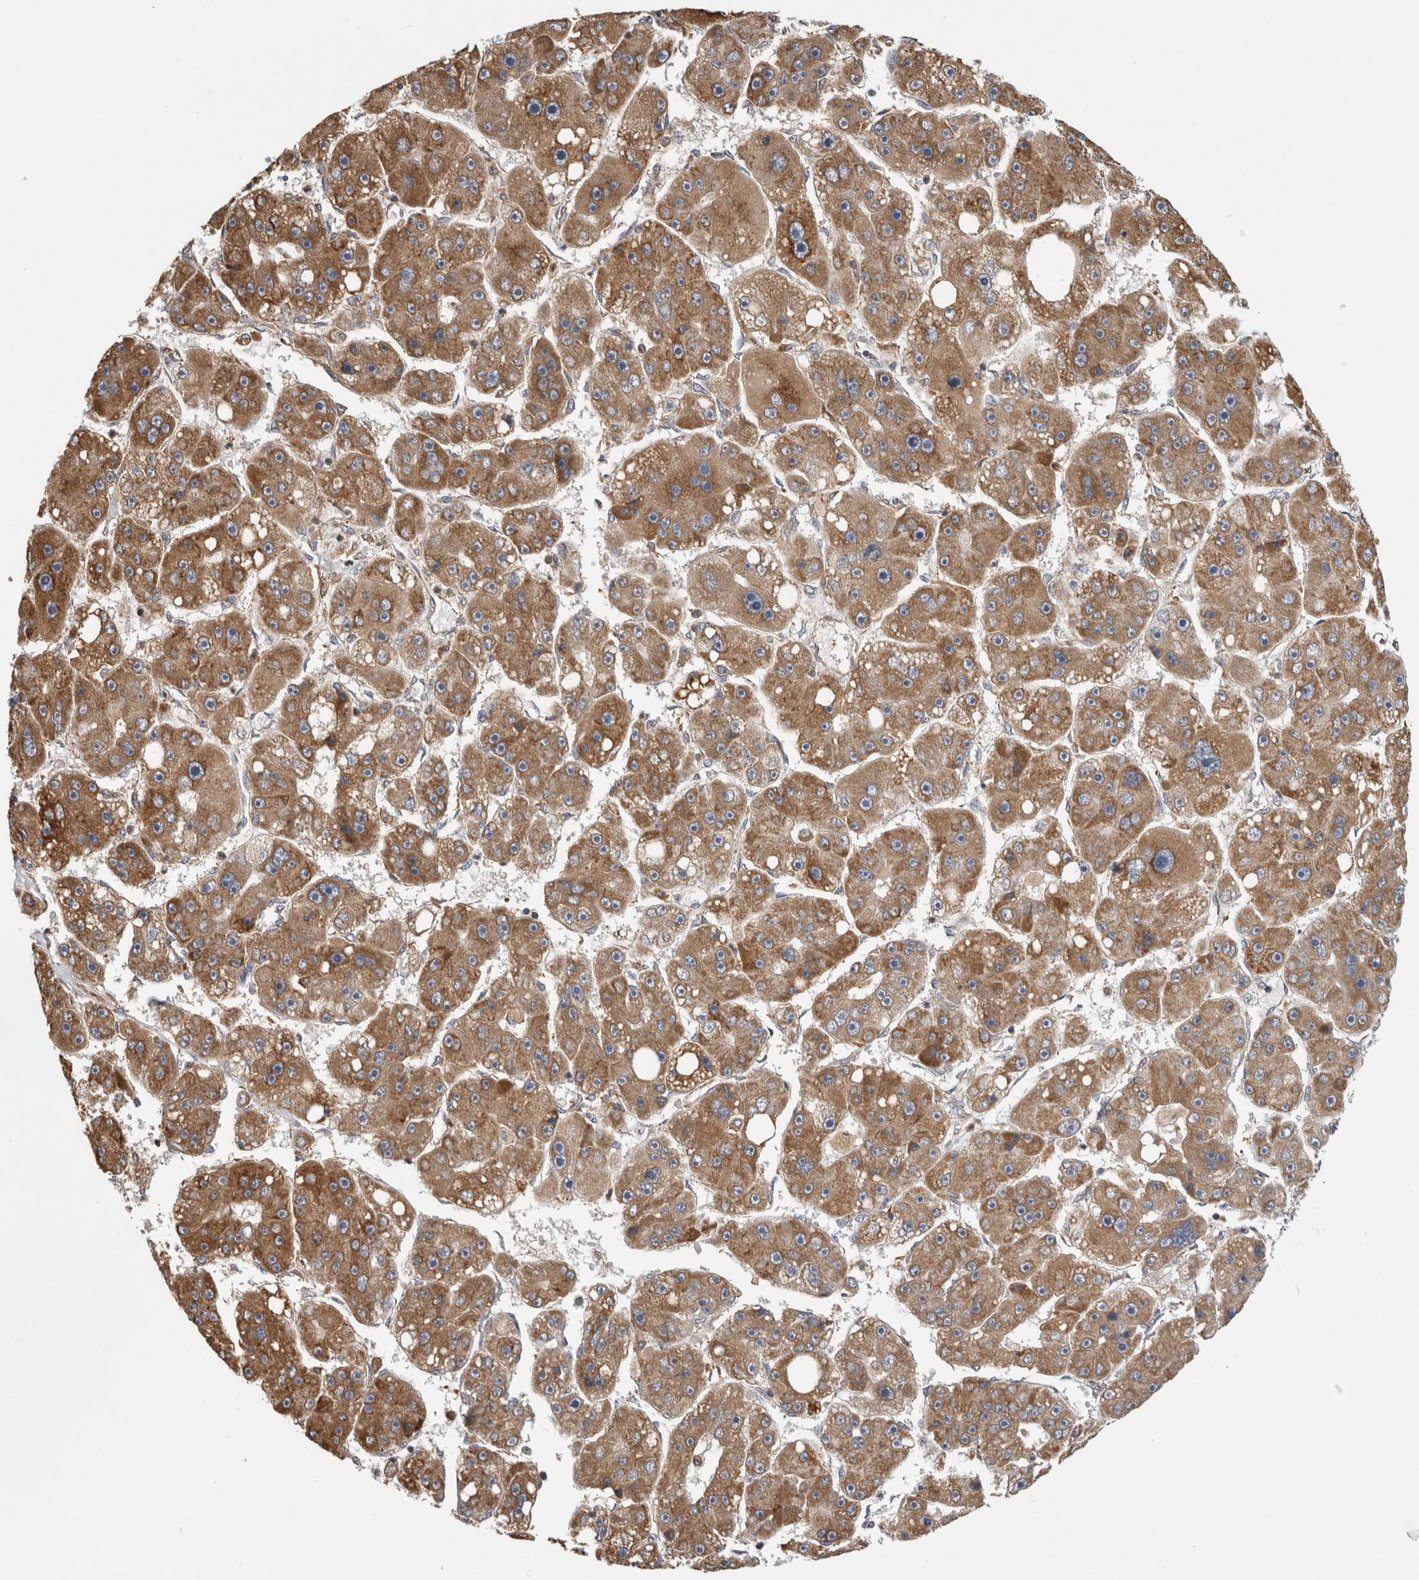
{"staining": {"intensity": "moderate", "quantity": ">75%", "location": "cytoplasmic/membranous"}, "tissue": "liver cancer", "cell_type": "Tumor cells", "image_type": "cancer", "snomed": [{"axis": "morphology", "description": "Carcinoma, Hepatocellular, NOS"}, {"axis": "topography", "description": "Liver"}], "caption": "The photomicrograph displays immunohistochemical staining of liver cancer (hepatocellular carcinoma). There is moderate cytoplasmic/membranous expression is appreciated in about >75% of tumor cells.", "gene": "GRIK2", "patient": {"sex": "female", "age": 61}}